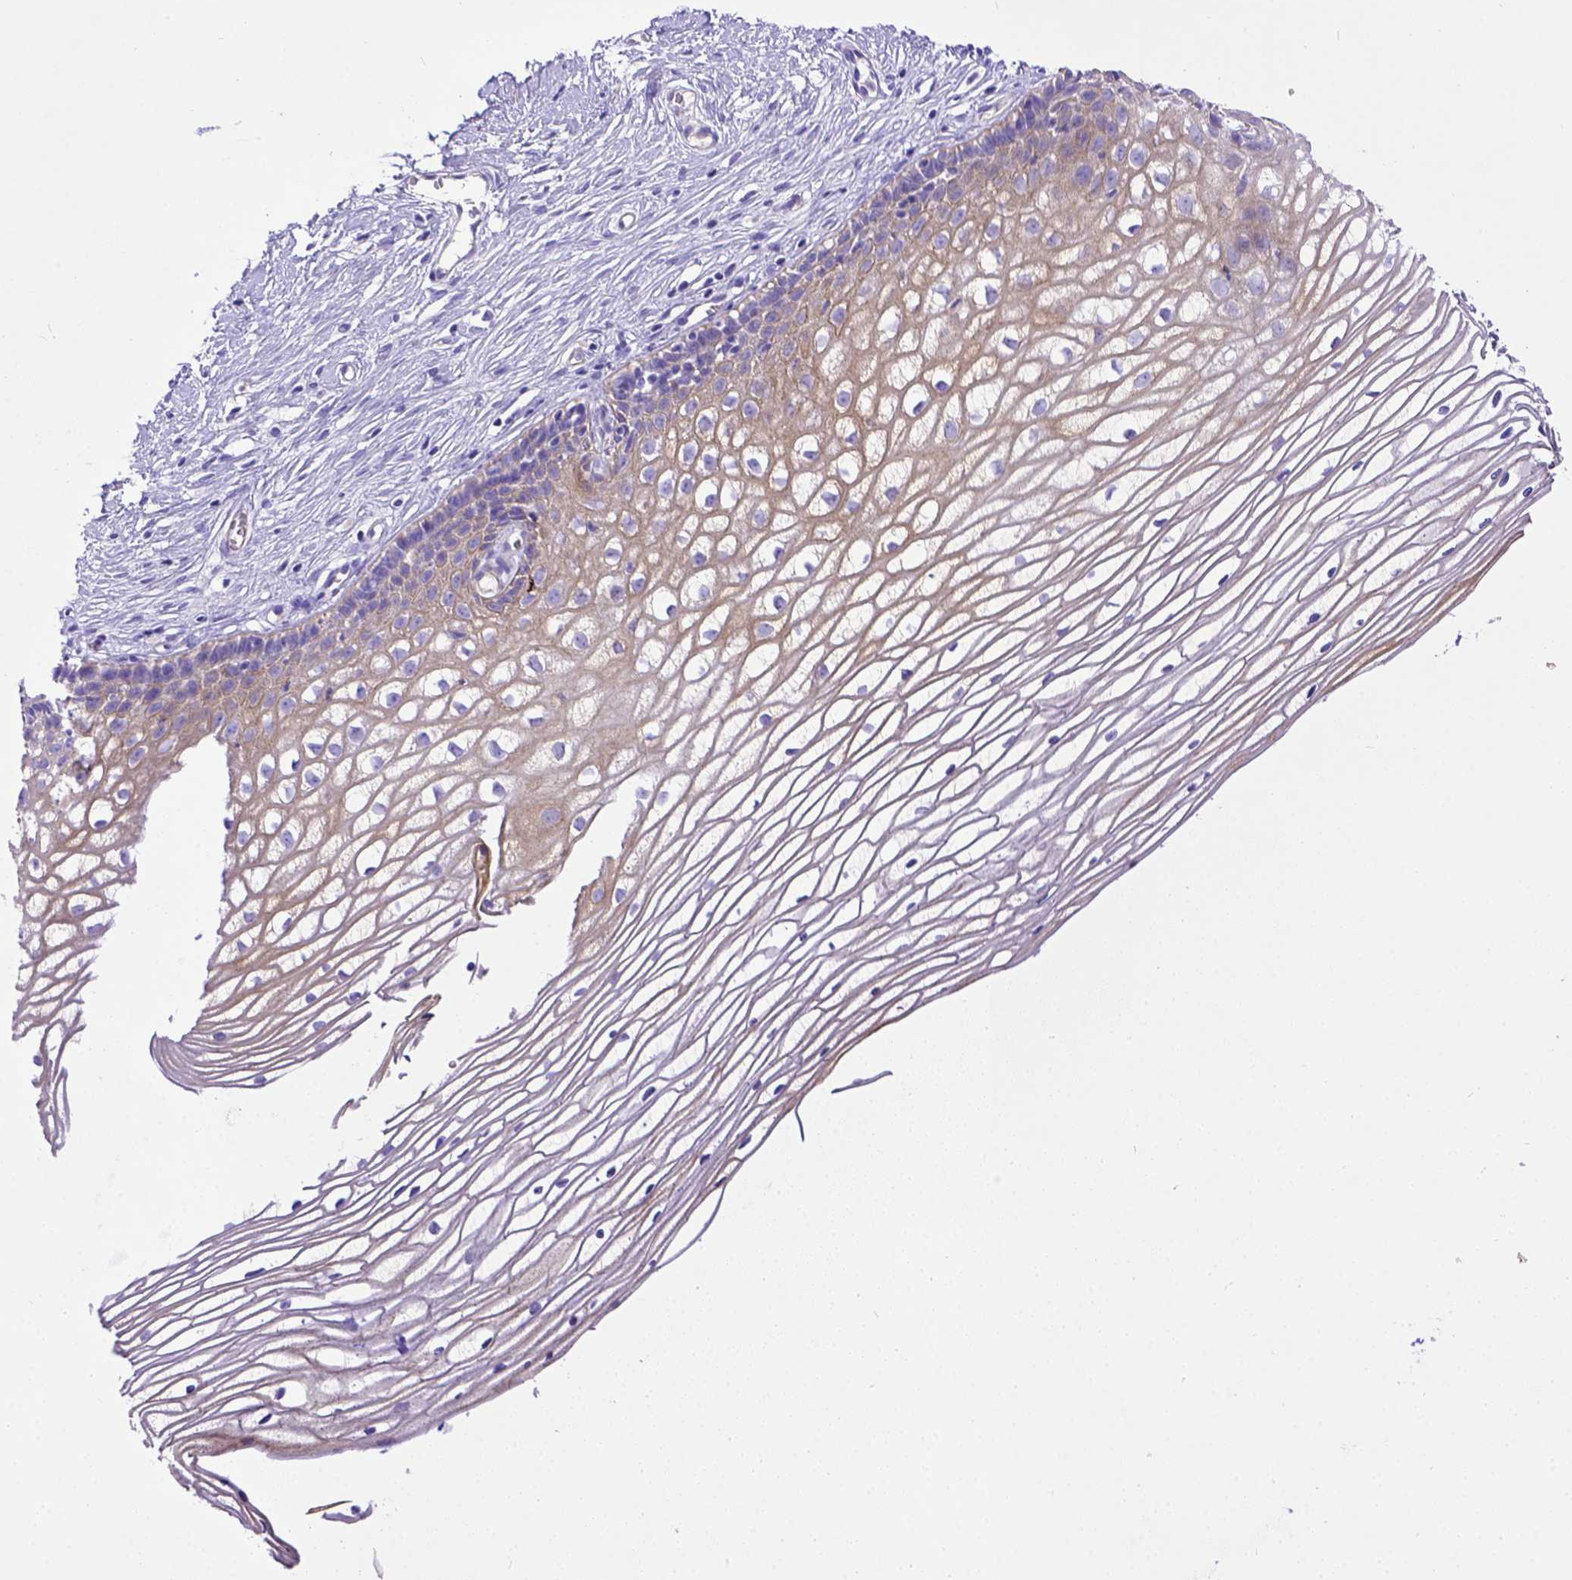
{"staining": {"intensity": "weak", "quantity": "<25%", "location": "cytoplasmic/membranous,nuclear"}, "tissue": "cervix", "cell_type": "Glandular cells", "image_type": "normal", "snomed": [{"axis": "morphology", "description": "Normal tissue, NOS"}, {"axis": "topography", "description": "Cervix"}], "caption": "This is an immunohistochemistry (IHC) image of unremarkable cervix. There is no expression in glandular cells.", "gene": "LRRC18", "patient": {"sex": "female", "age": 40}}